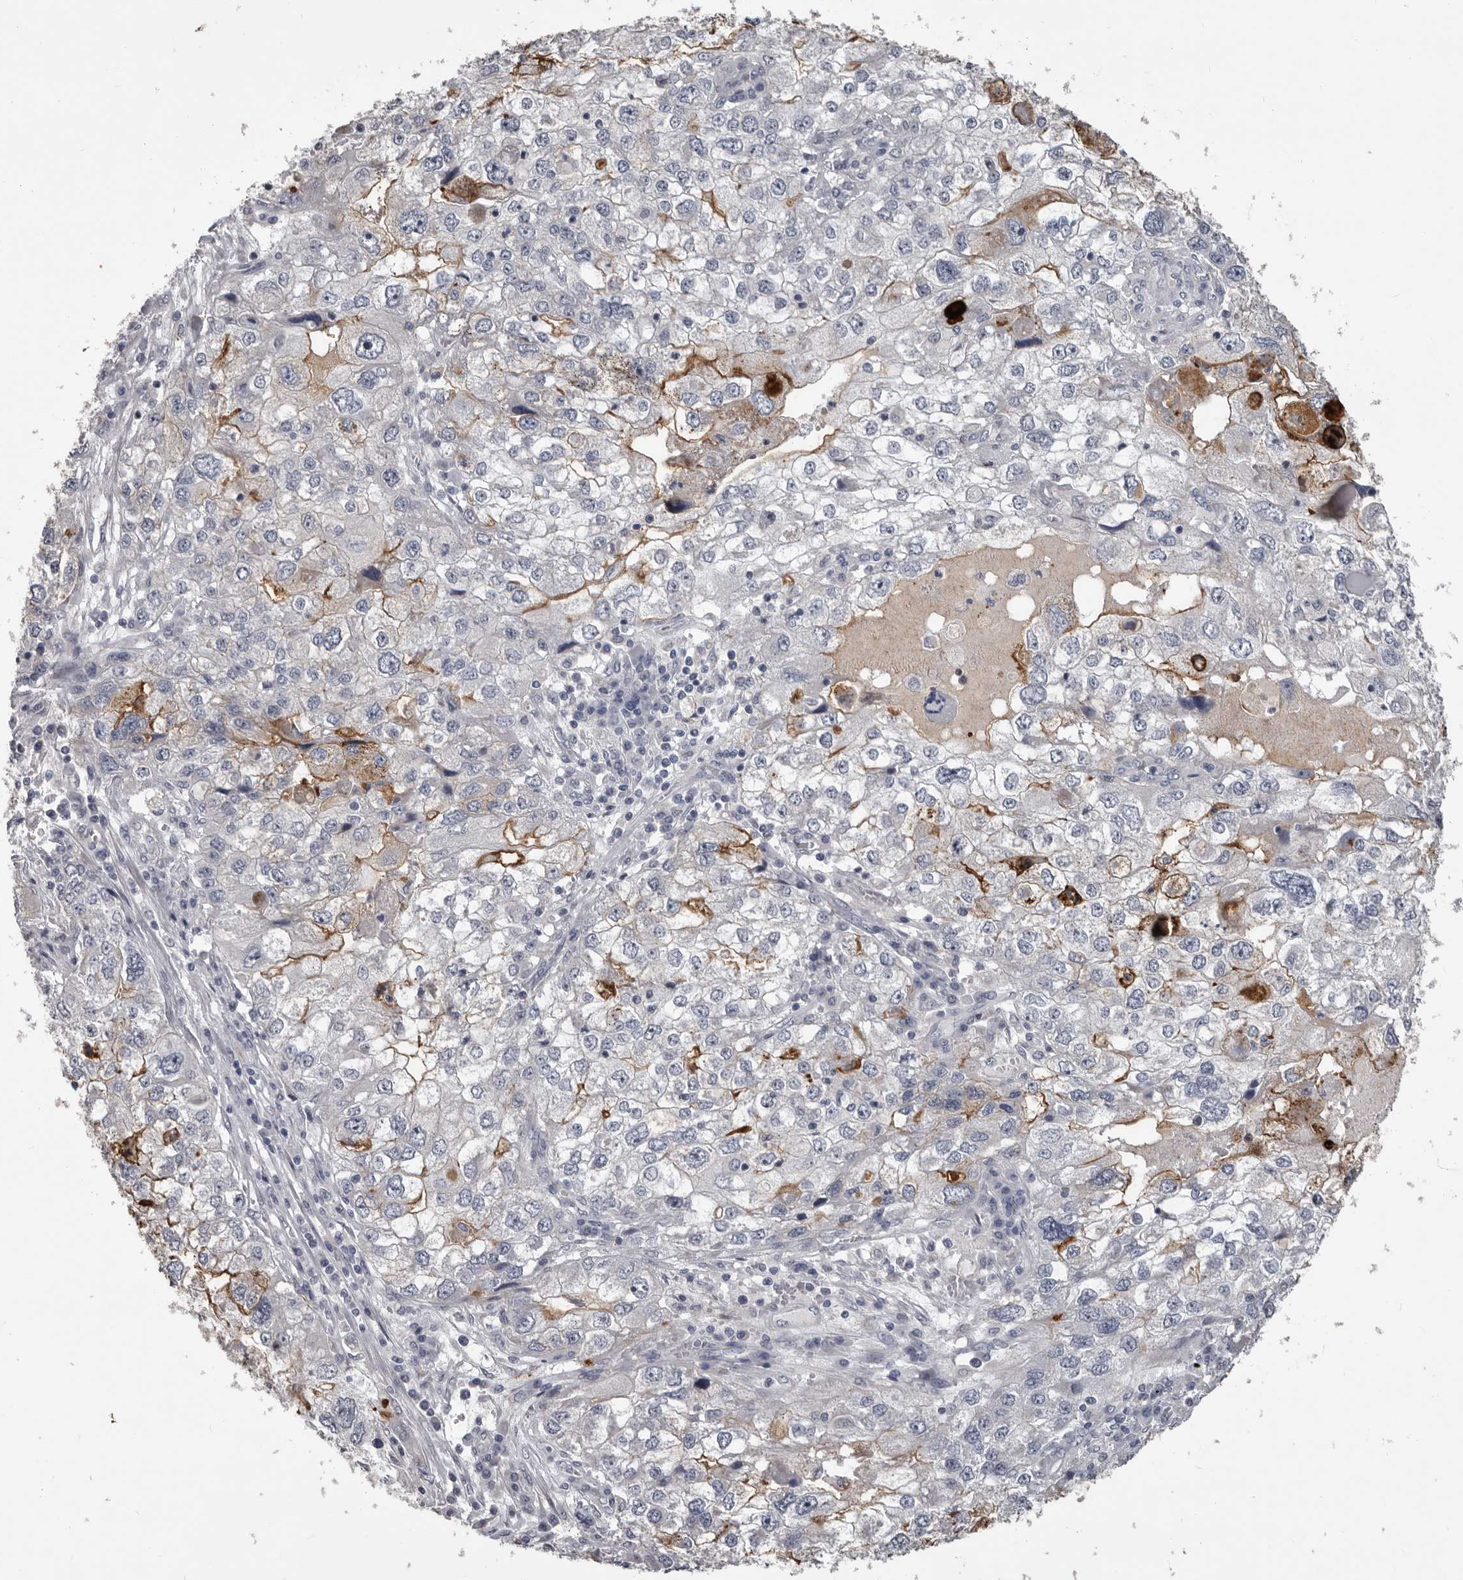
{"staining": {"intensity": "strong", "quantity": "<25%", "location": "cytoplasmic/membranous"}, "tissue": "endometrial cancer", "cell_type": "Tumor cells", "image_type": "cancer", "snomed": [{"axis": "morphology", "description": "Adenocarcinoma, NOS"}, {"axis": "topography", "description": "Endometrium"}], "caption": "There is medium levels of strong cytoplasmic/membranous expression in tumor cells of endometrial cancer, as demonstrated by immunohistochemical staining (brown color).", "gene": "LPAR6", "patient": {"sex": "female", "age": 49}}